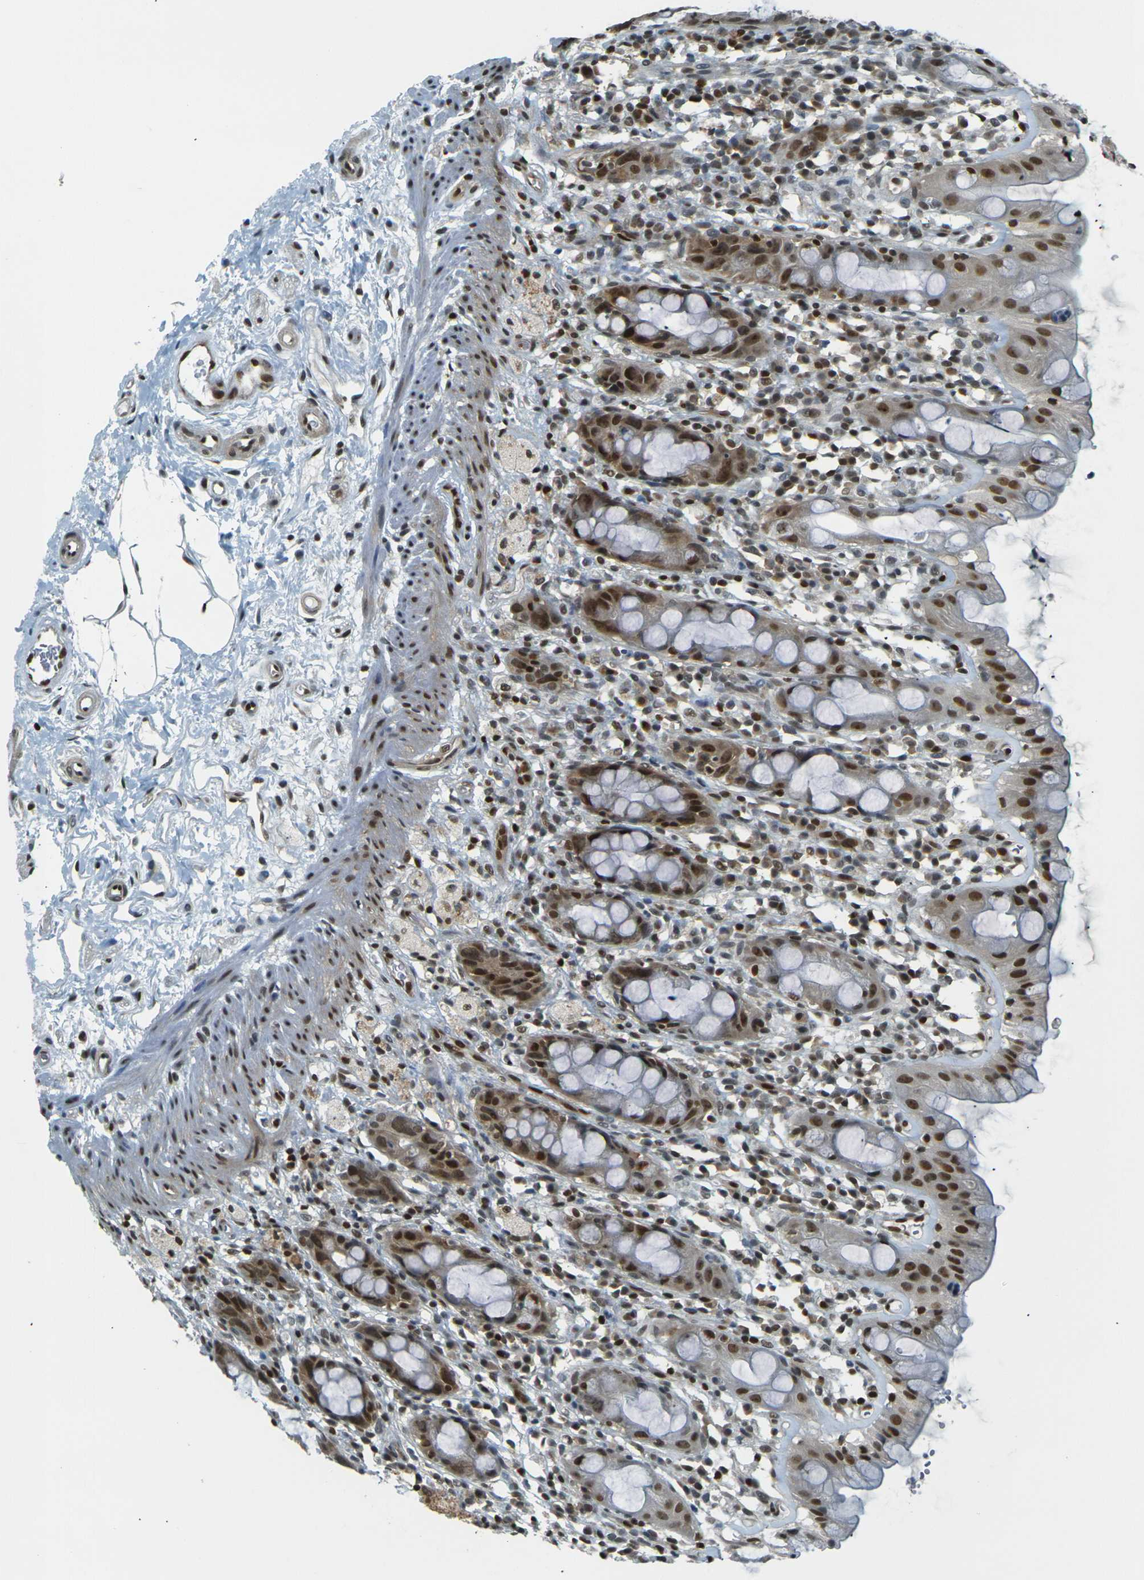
{"staining": {"intensity": "strong", "quantity": ">75%", "location": "cytoplasmic/membranous,nuclear"}, "tissue": "rectum", "cell_type": "Glandular cells", "image_type": "normal", "snomed": [{"axis": "morphology", "description": "Normal tissue, NOS"}, {"axis": "topography", "description": "Rectum"}], "caption": "Immunohistochemistry (IHC) photomicrograph of unremarkable human rectum stained for a protein (brown), which reveals high levels of strong cytoplasmic/membranous,nuclear expression in approximately >75% of glandular cells.", "gene": "NHEJ1", "patient": {"sex": "male", "age": 44}}